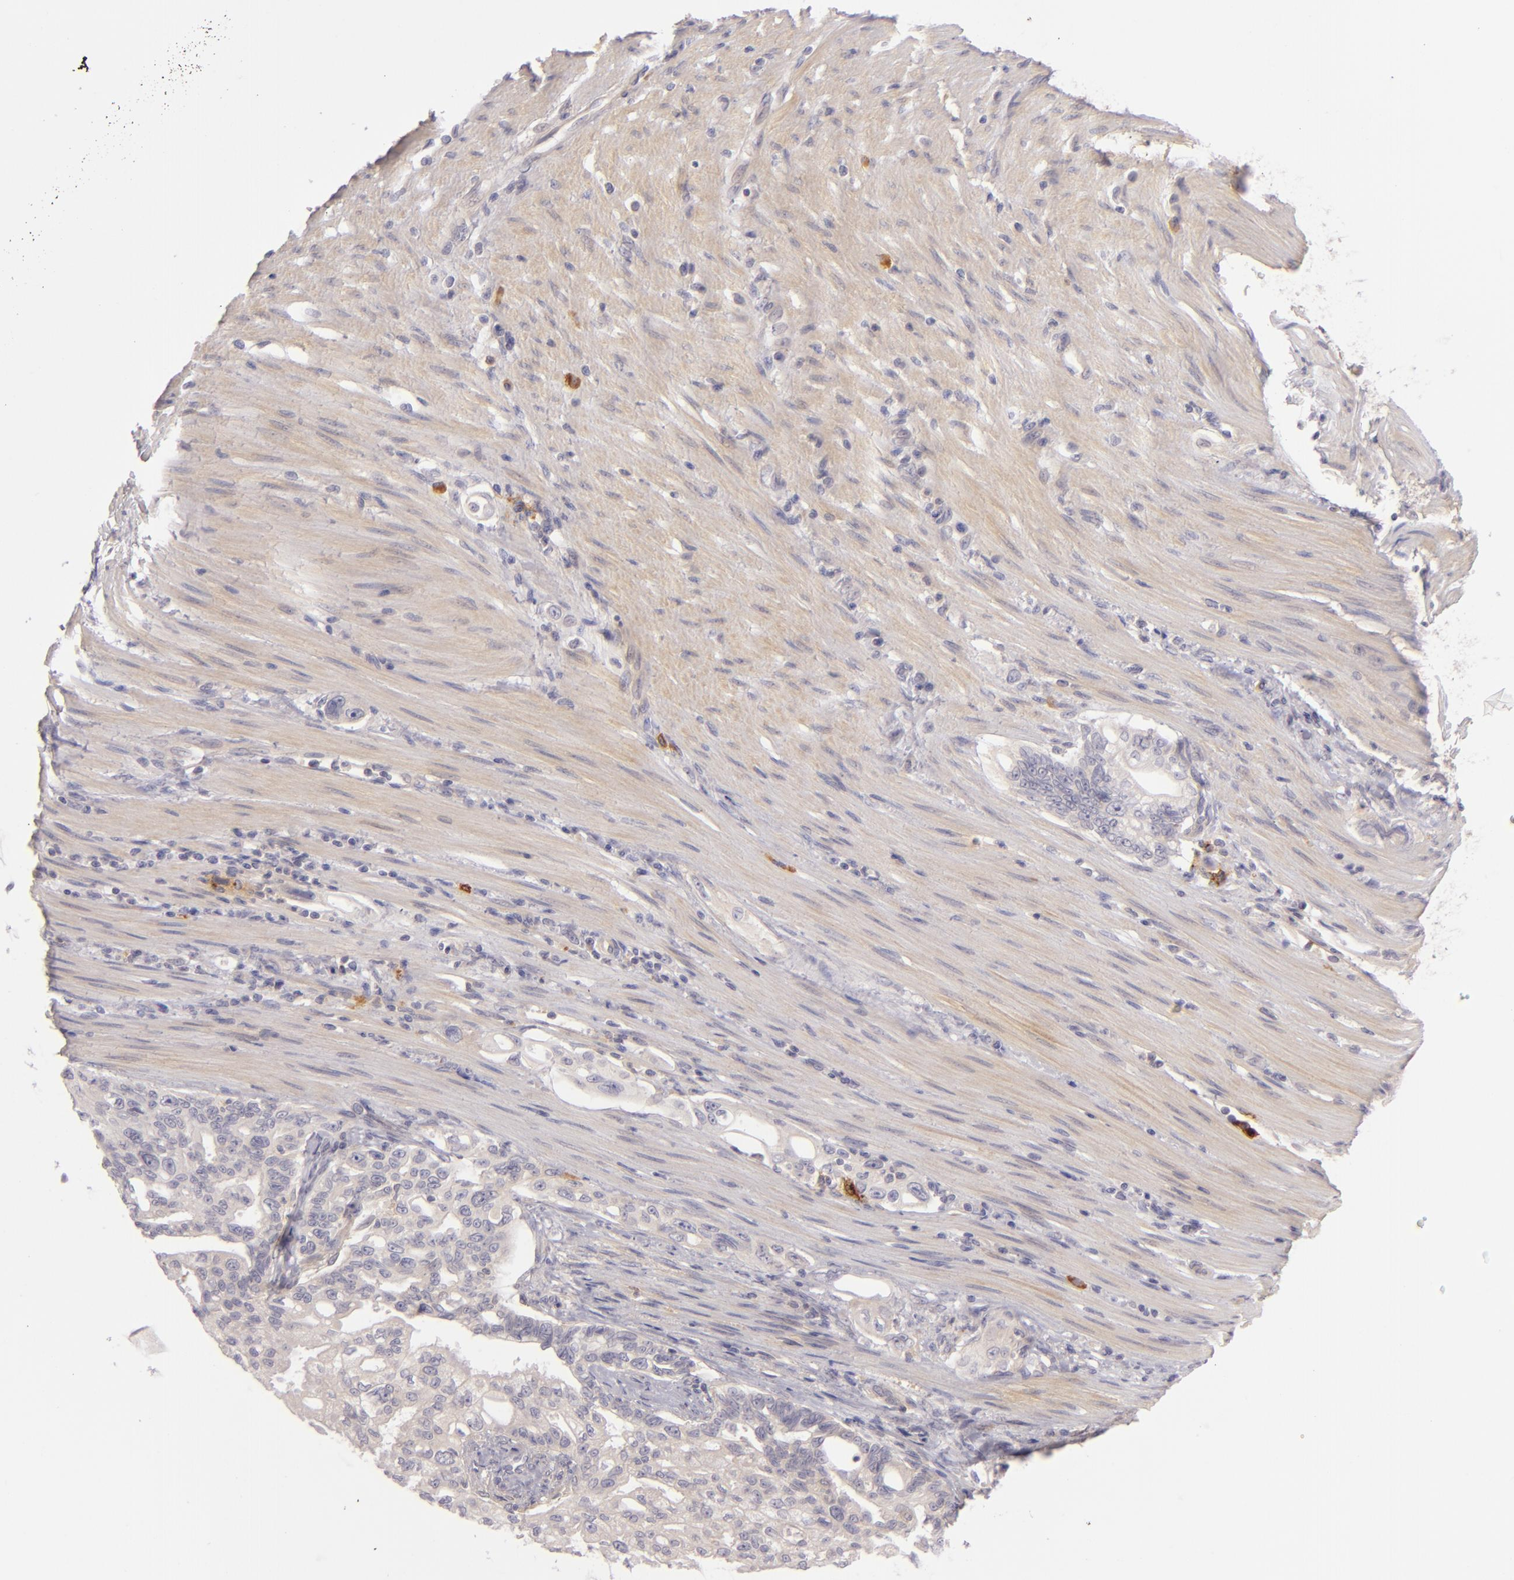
{"staining": {"intensity": "weak", "quantity": "<25%", "location": "cytoplasmic/membranous"}, "tissue": "pancreatic cancer", "cell_type": "Tumor cells", "image_type": "cancer", "snomed": [{"axis": "morphology", "description": "Normal tissue, NOS"}, {"axis": "topography", "description": "Pancreas"}], "caption": "IHC micrograph of pancreatic cancer stained for a protein (brown), which exhibits no expression in tumor cells.", "gene": "CD83", "patient": {"sex": "male", "age": 42}}